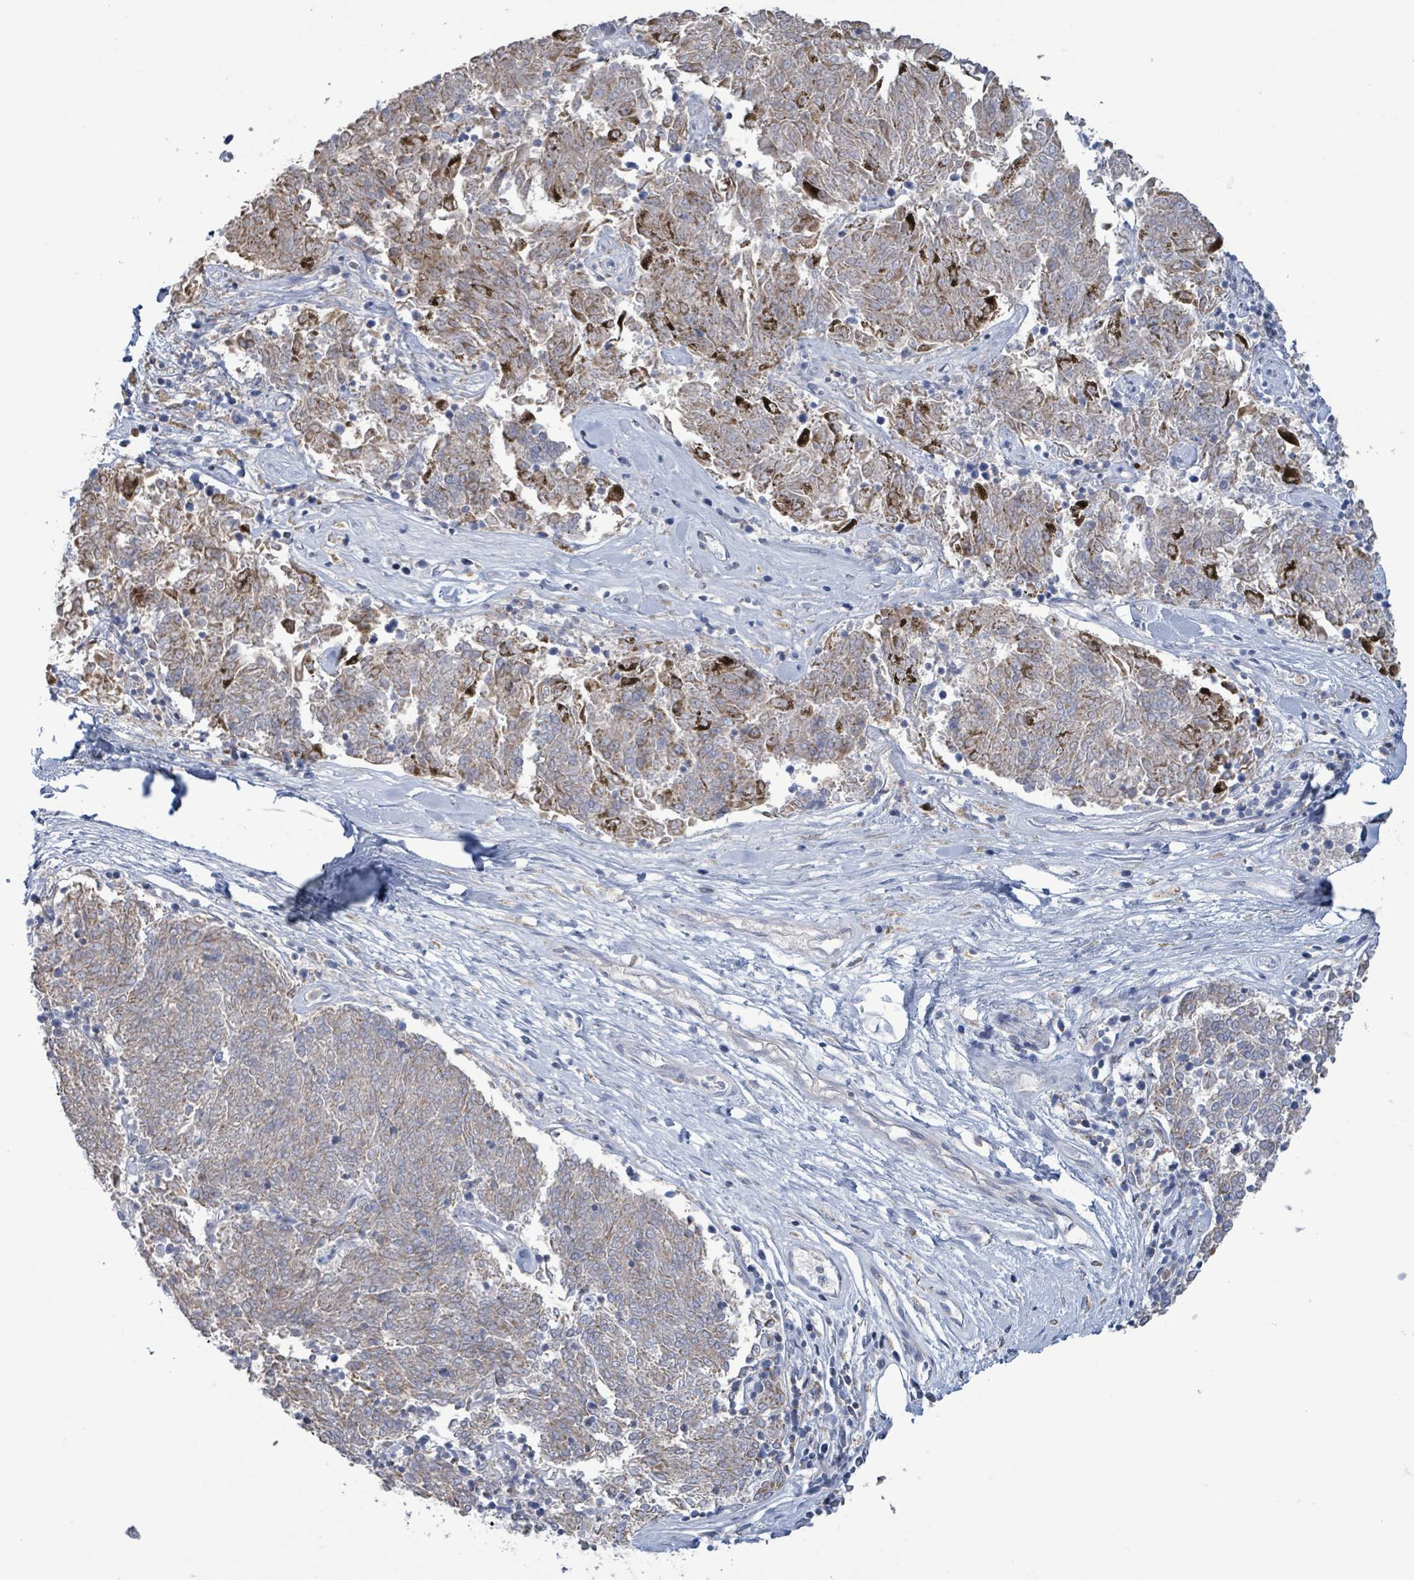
{"staining": {"intensity": "negative", "quantity": "none", "location": "none"}, "tissue": "melanoma", "cell_type": "Tumor cells", "image_type": "cancer", "snomed": [{"axis": "morphology", "description": "Malignant melanoma, NOS"}, {"axis": "topography", "description": "Skin"}], "caption": "Tumor cells show no significant protein staining in malignant melanoma.", "gene": "AKR1C4", "patient": {"sex": "female", "age": 72}}